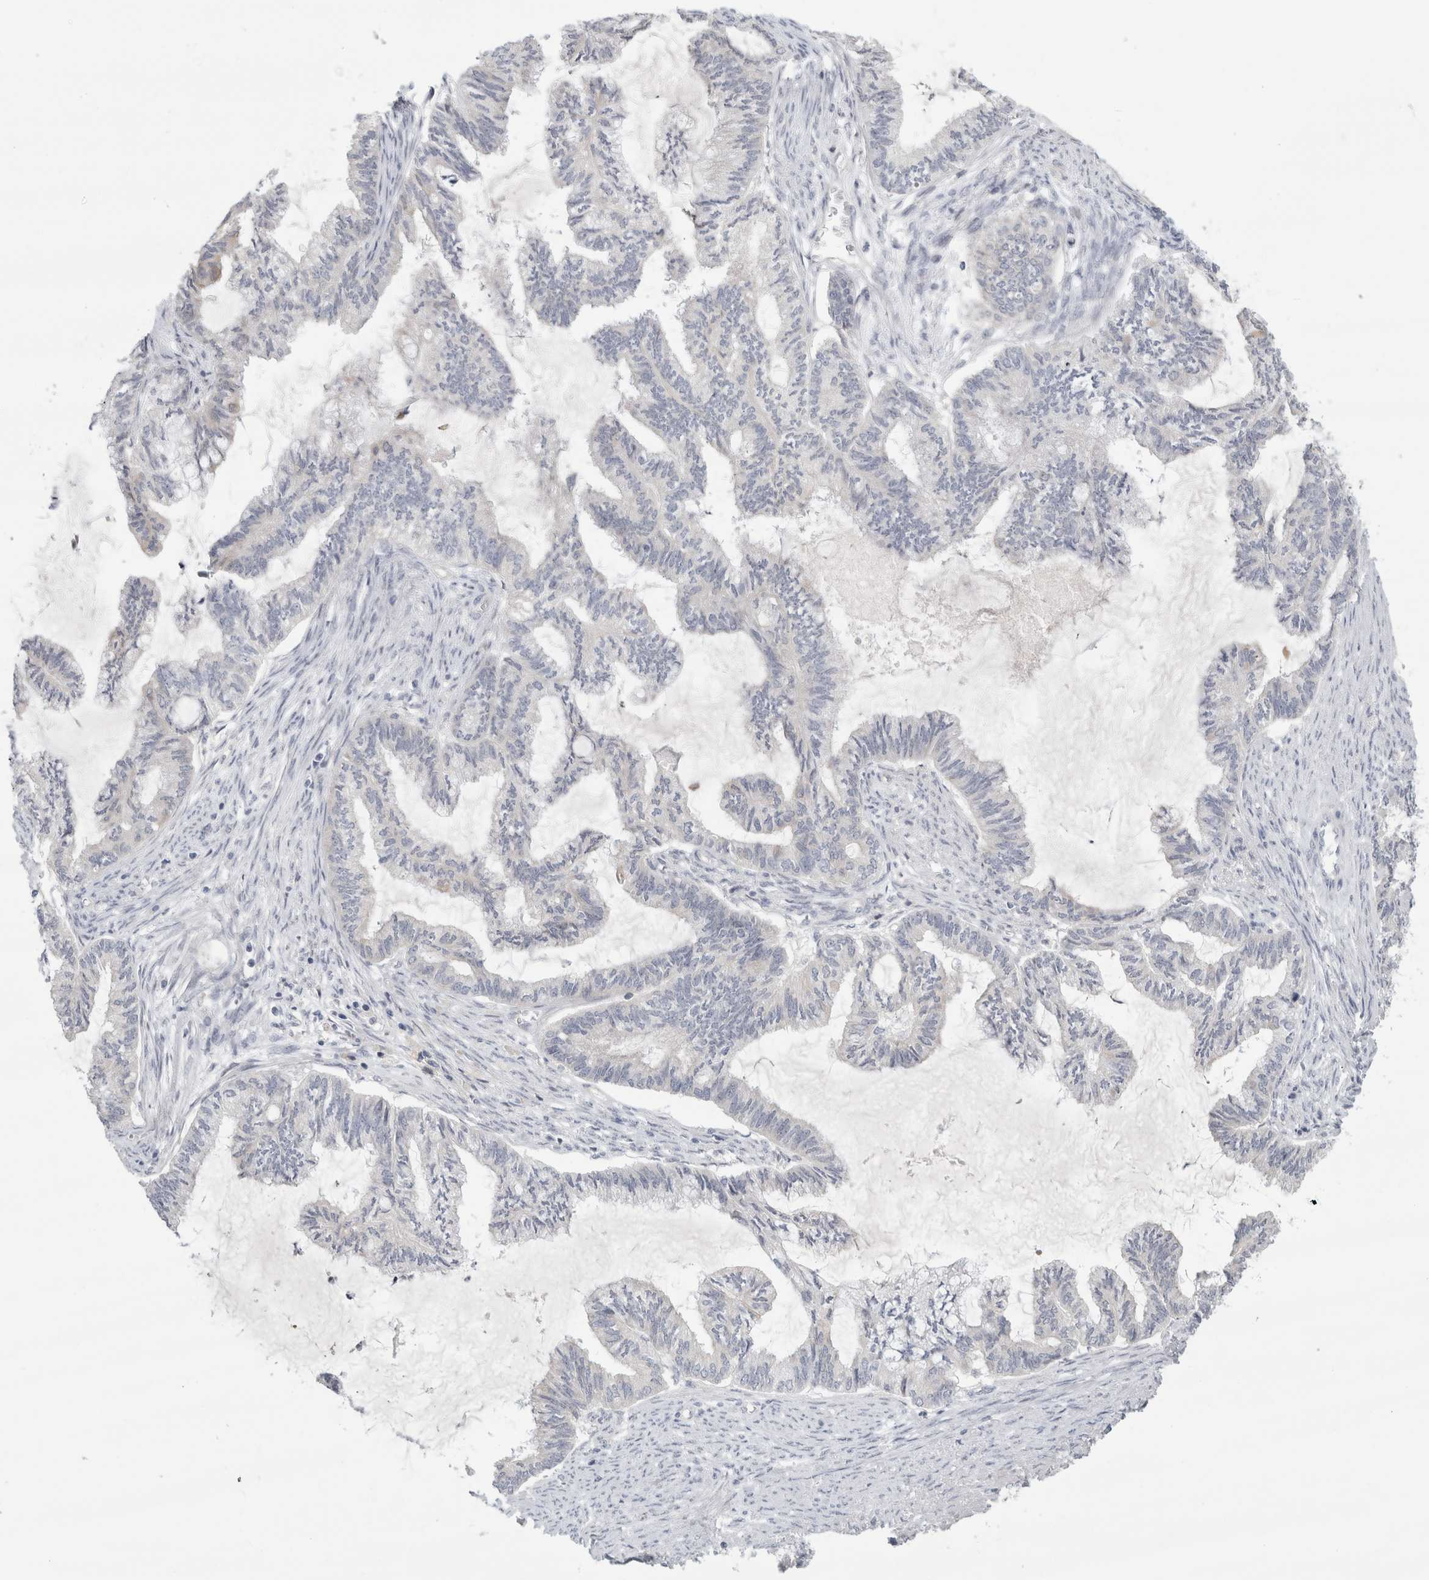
{"staining": {"intensity": "negative", "quantity": "none", "location": "none"}, "tissue": "endometrial cancer", "cell_type": "Tumor cells", "image_type": "cancer", "snomed": [{"axis": "morphology", "description": "Adenocarcinoma, NOS"}, {"axis": "topography", "description": "Endometrium"}], "caption": "Histopathology image shows no protein expression in tumor cells of endometrial cancer tissue.", "gene": "UTP25", "patient": {"sex": "female", "age": 86}}